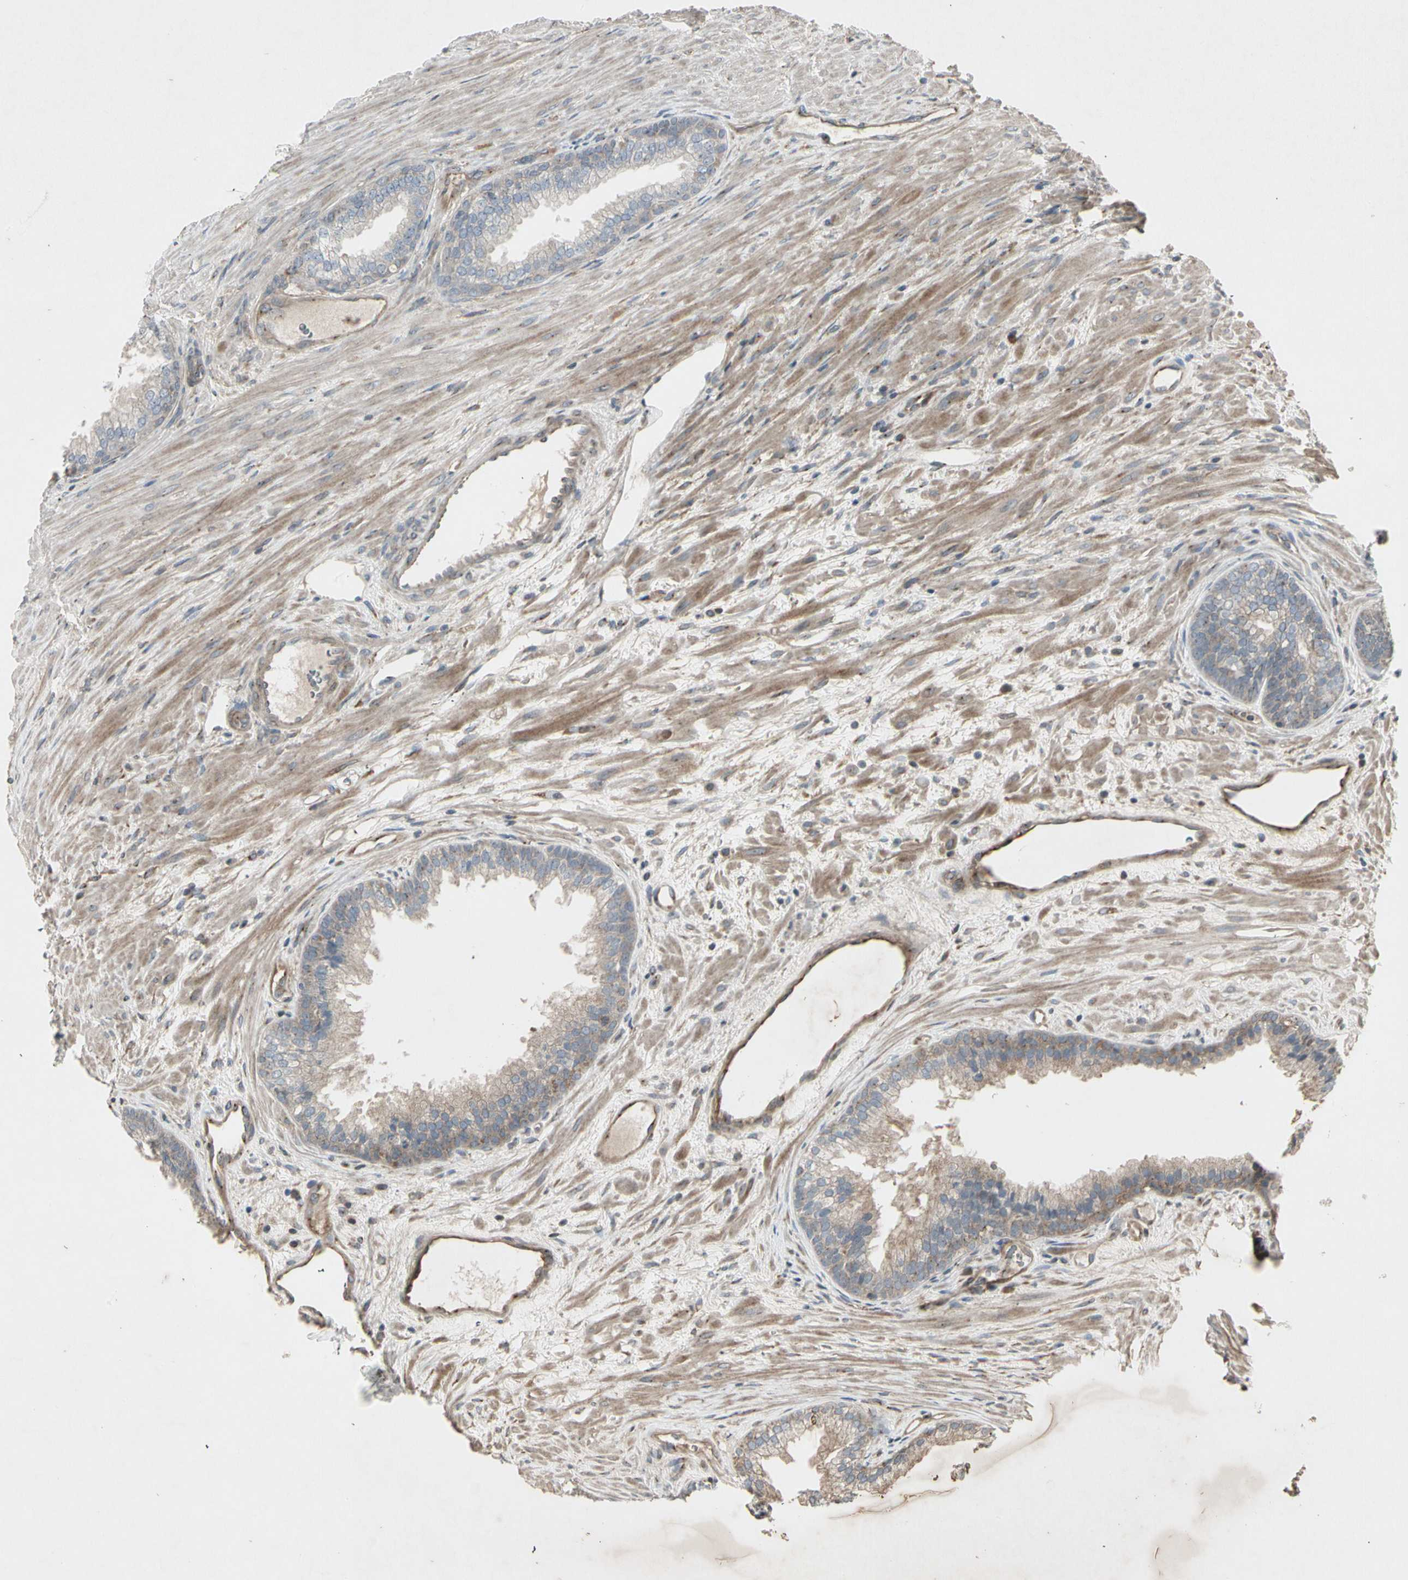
{"staining": {"intensity": "weak", "quantity": ">75%", "location": "cytoplasmic/membranous"}, "tissue": "prostate", "cell_type": "Glandular cells", "image_type": "normal", "snomed": [{"axis": "morphology", "description": "Normal tissue, NOS"}, {"axis": "topography", "description": "Prostate"}], "caption": "Immunohistochemical staining of benign human prostate shows >75% levels of weak cytoplasmic/membranous protein positivity in about >75% of glandular cells.", "gene": "TEK", "patient": {"sex": "male", "age": 76}}